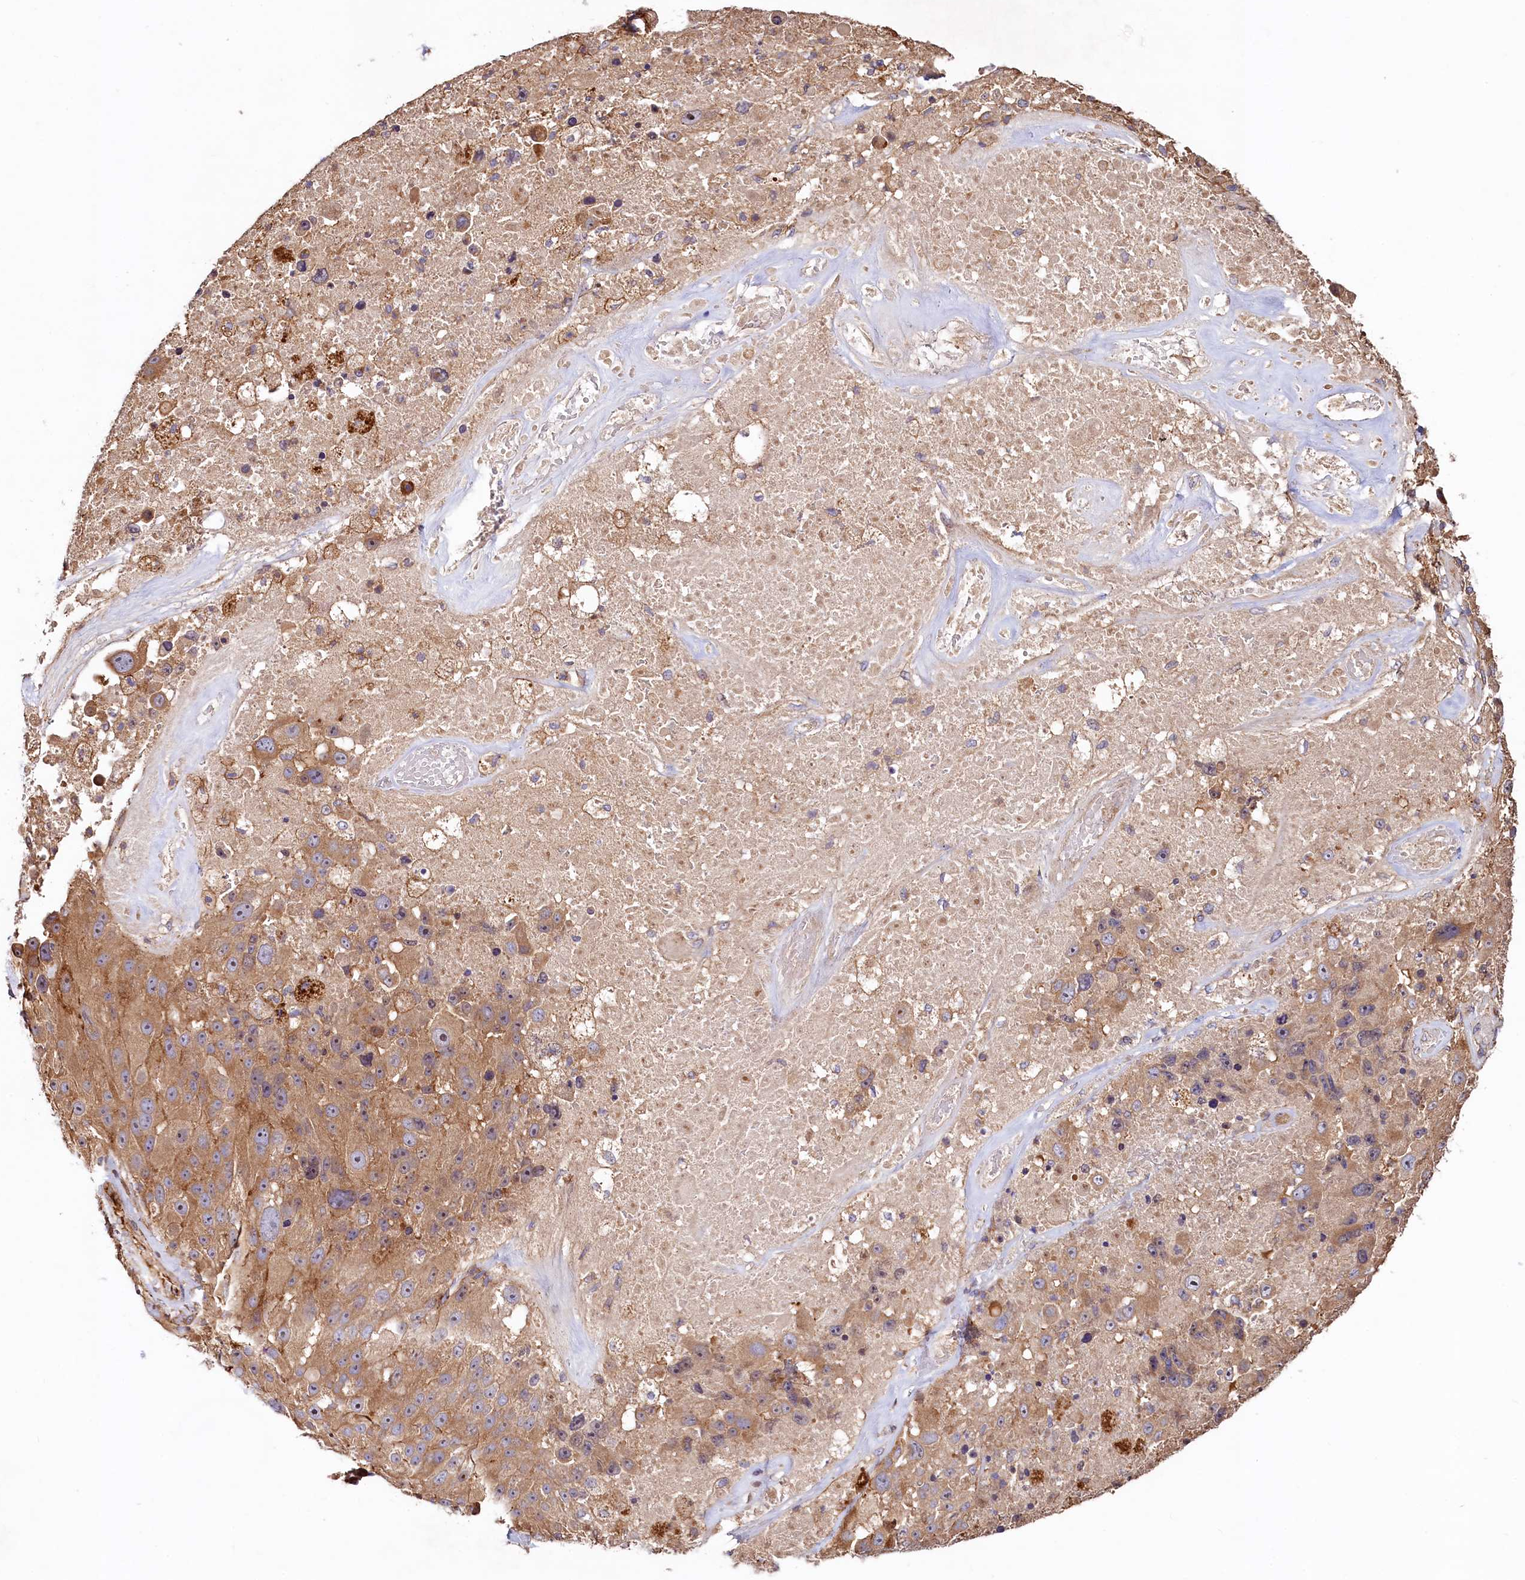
{"staining": {"intensity": "moderate", "quantity": ">75%", "location": "cytoplasmic/membranous"}, "tissue": "melanoma", "cell_type": "Tumor cells", "image_type": "cancer", "snomed": [{"axis": "morphology", "description": "Malignant melanoma, Metastatic site"}, {"axis": "topography", "description": "Lymph node"}], "caption": "Immunohistochemistry histopathology image of melanoma stained for a protein (brown), which reveals medium levels of moderate cytoplasmic/membranous expression in approximately >75% of tumor cells.", "gene": "KLHDC4", "patient": {"sex": "male", "age": 62}}